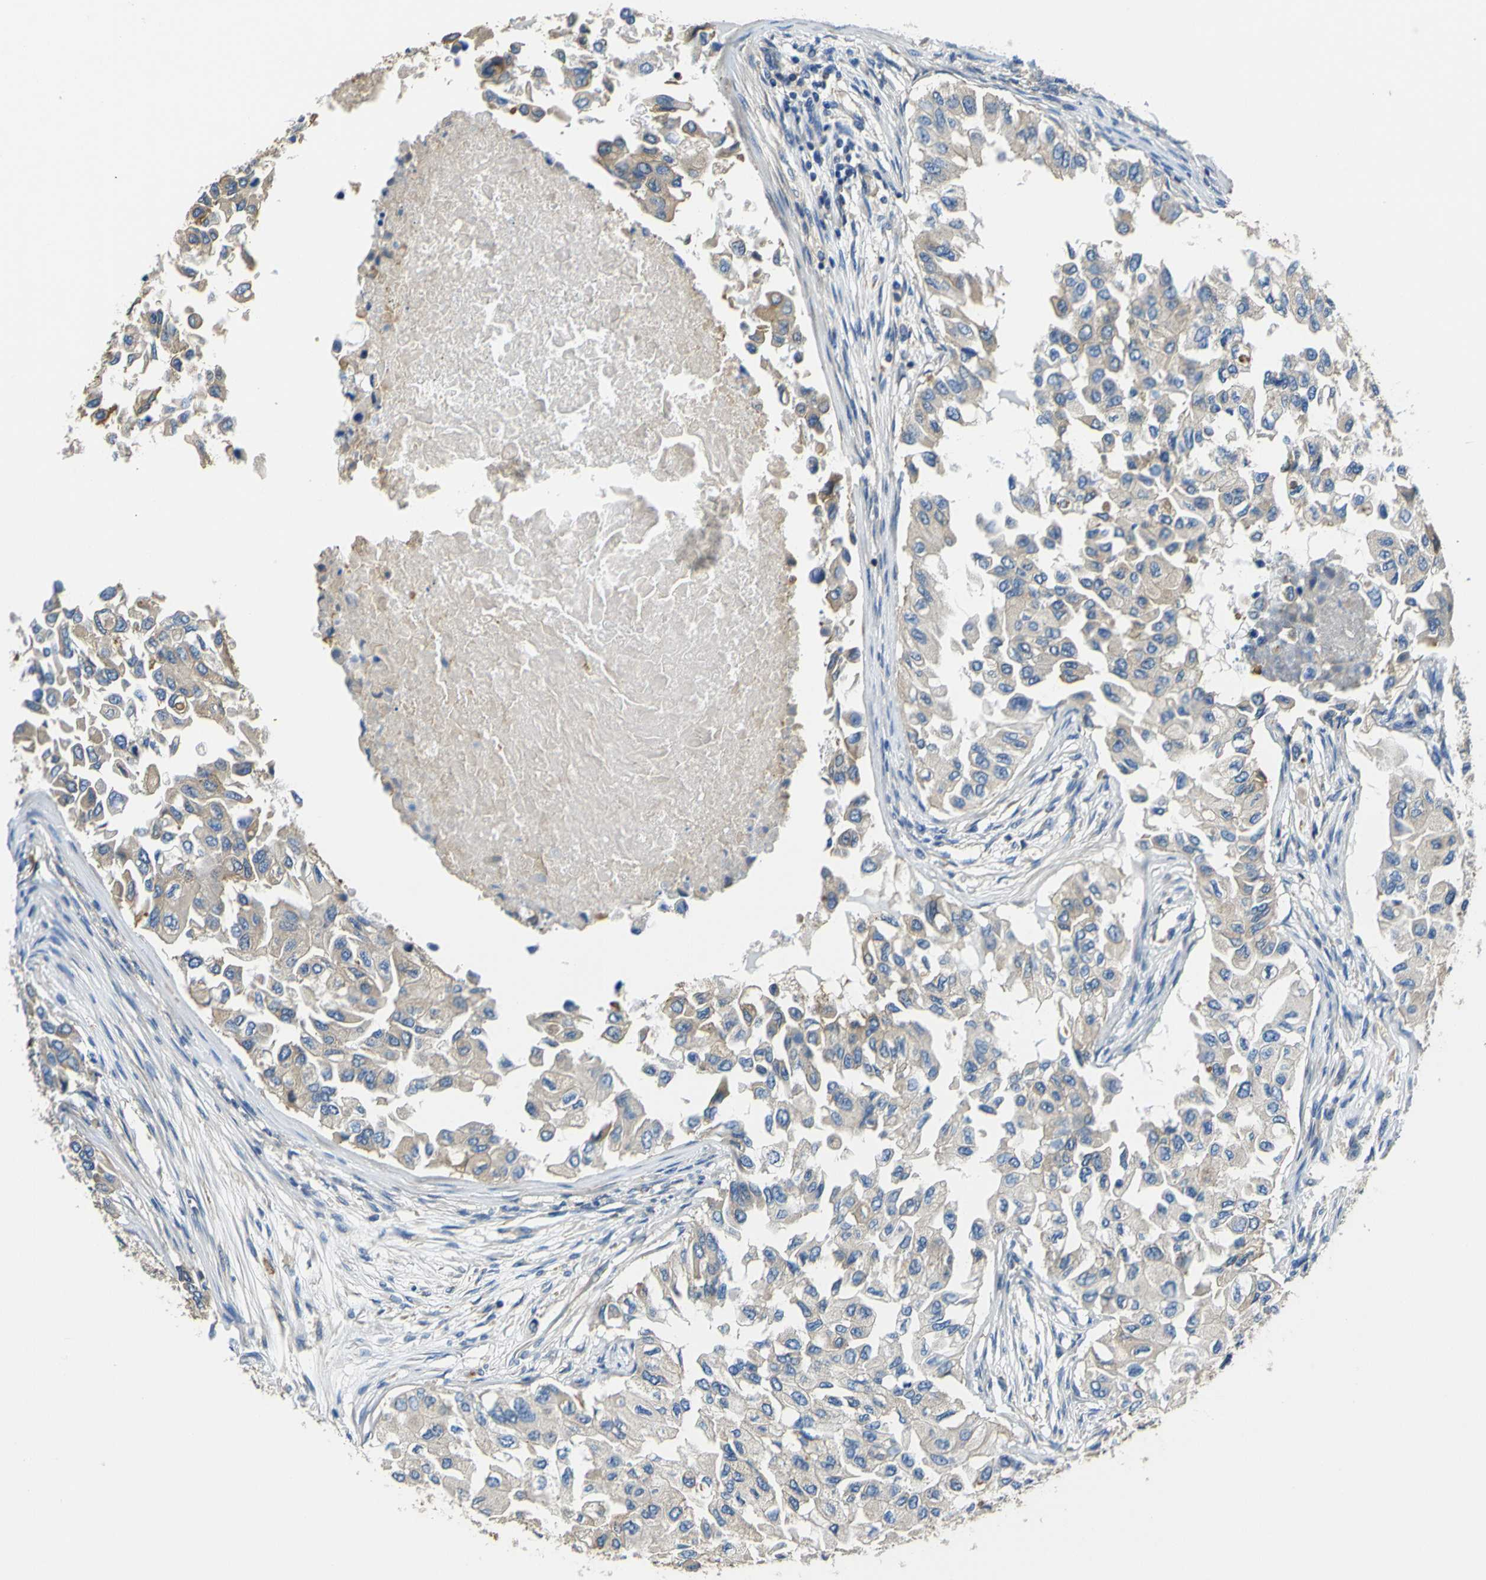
{"staining": {"intensity": "weak", "quantity": "25%-75%", "location": "cytoplasmic/membranous"}, "tissue": "breast cancer", "cell_type": "Tumor cells", "image_type": "cancer", "snomed": [{"axis": "morphology", "description": "Normal tissue, NOS"}, {"axis": "morphology", "description": "Duct carcinoma"}, {"axis": "topography", "description": "Breast"}], "caption": "Immunohistochemical staining of intraductal carcinoma (breast) exhibits low levels of weak cytoplasmic/membranous positivity in approximately 25%-75% of tumor cells. Nuclei are stained in blue.", "gene": "TUBB", "patient": {"sex": "female", "age": 49}}